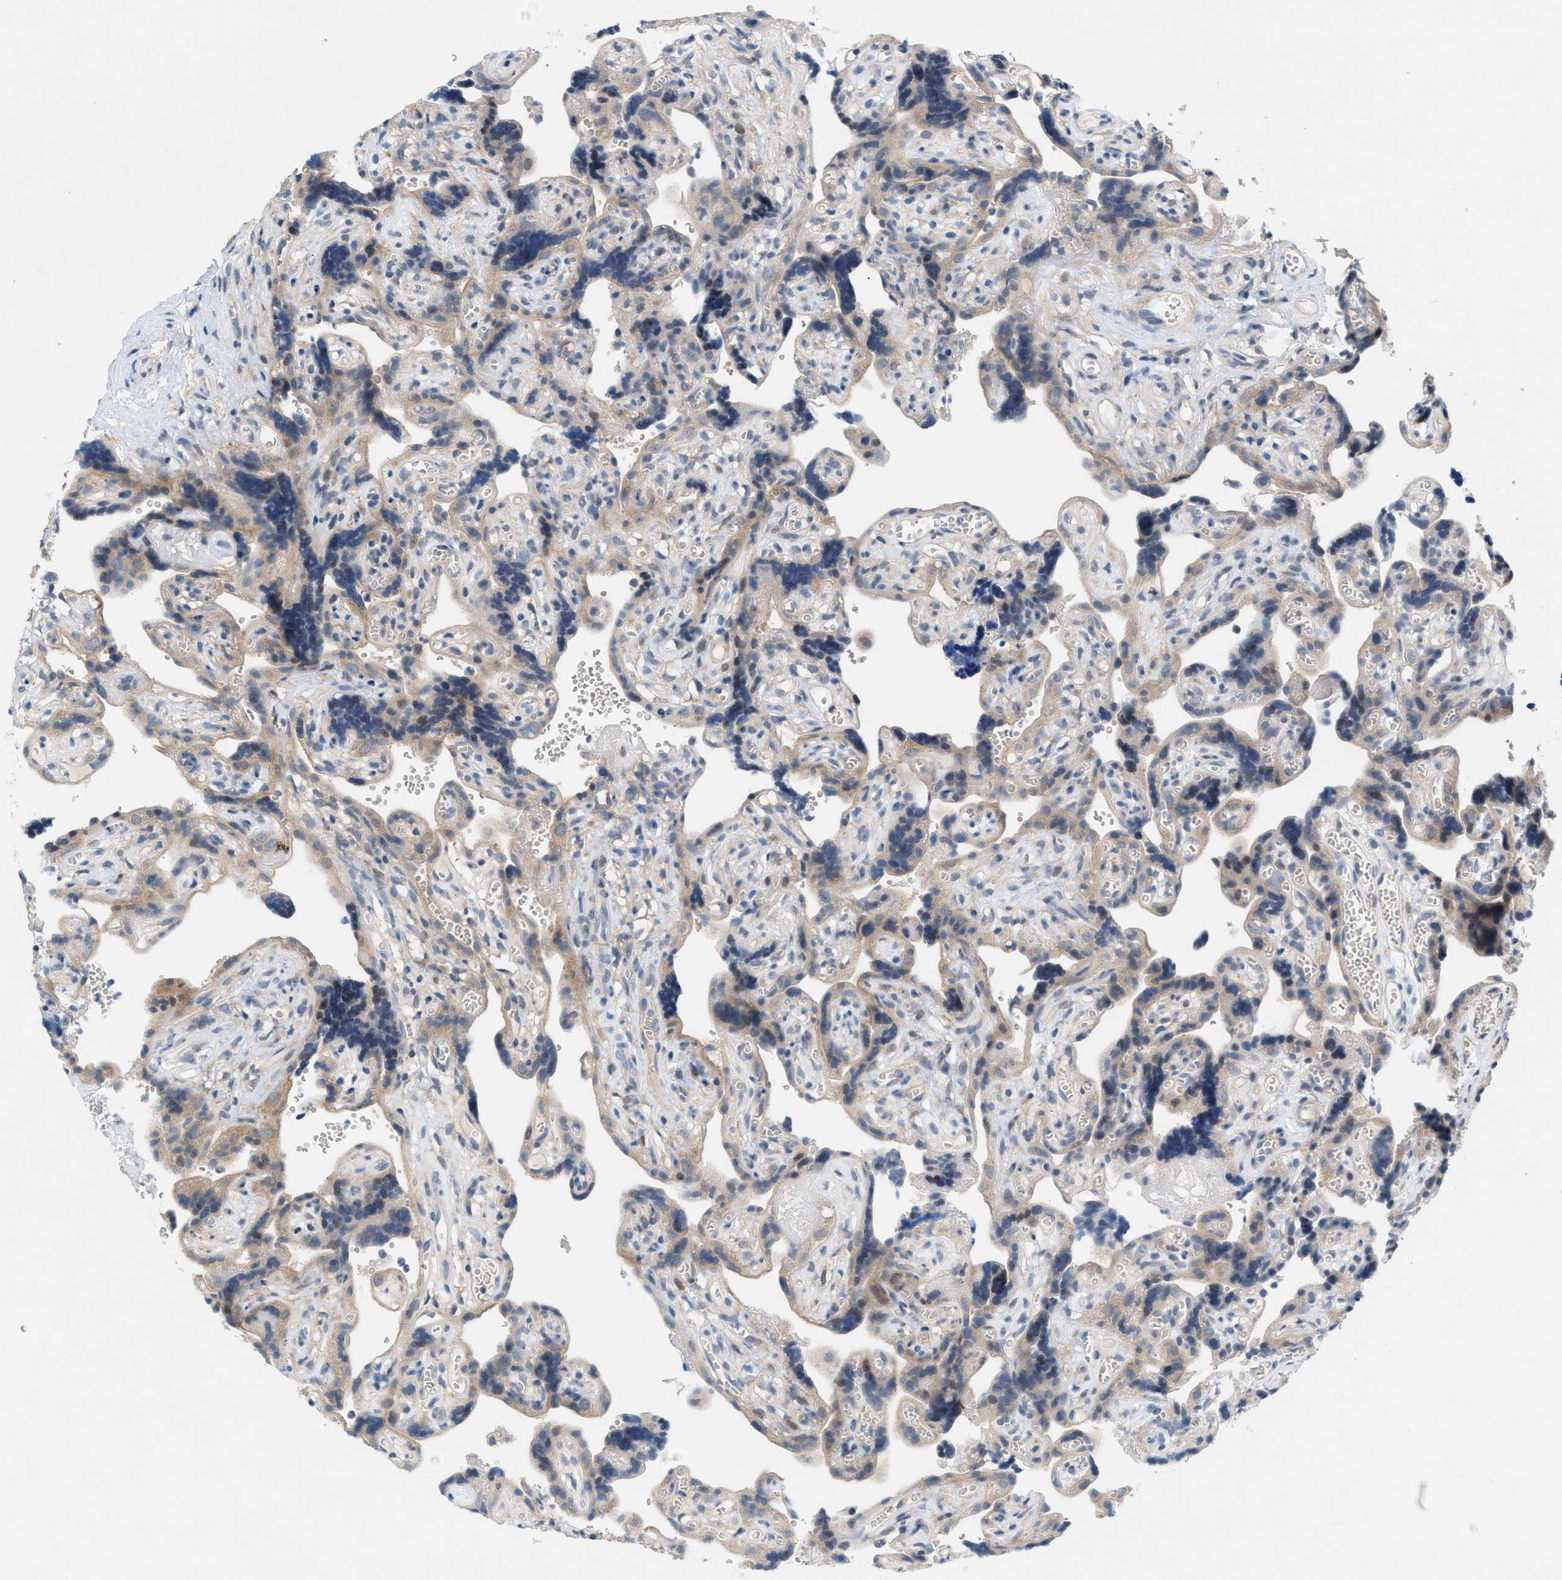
{"staining": {"intensity": "weak", "quantity": "25%-75%", "location": "cytoplasmic/membranous"}, "tissue": "placenta", "cell_type": "Decidual cells", "image_type": "normal", "snomed": [{"axis": "morphology", "description": "Normal tissue, NOS"}, {"axis": "topography", "description": "Placenta"}], "caption": "Placenta stained with DAB (3,3'-diaminobenzidine) immunohistochemistry shows low levels of weak cytoplasmic/membranous positivity in about 25%-75% of decidual cells.", "gene": "WIPI2", "patient": {"sex": "female", "age": 30}}